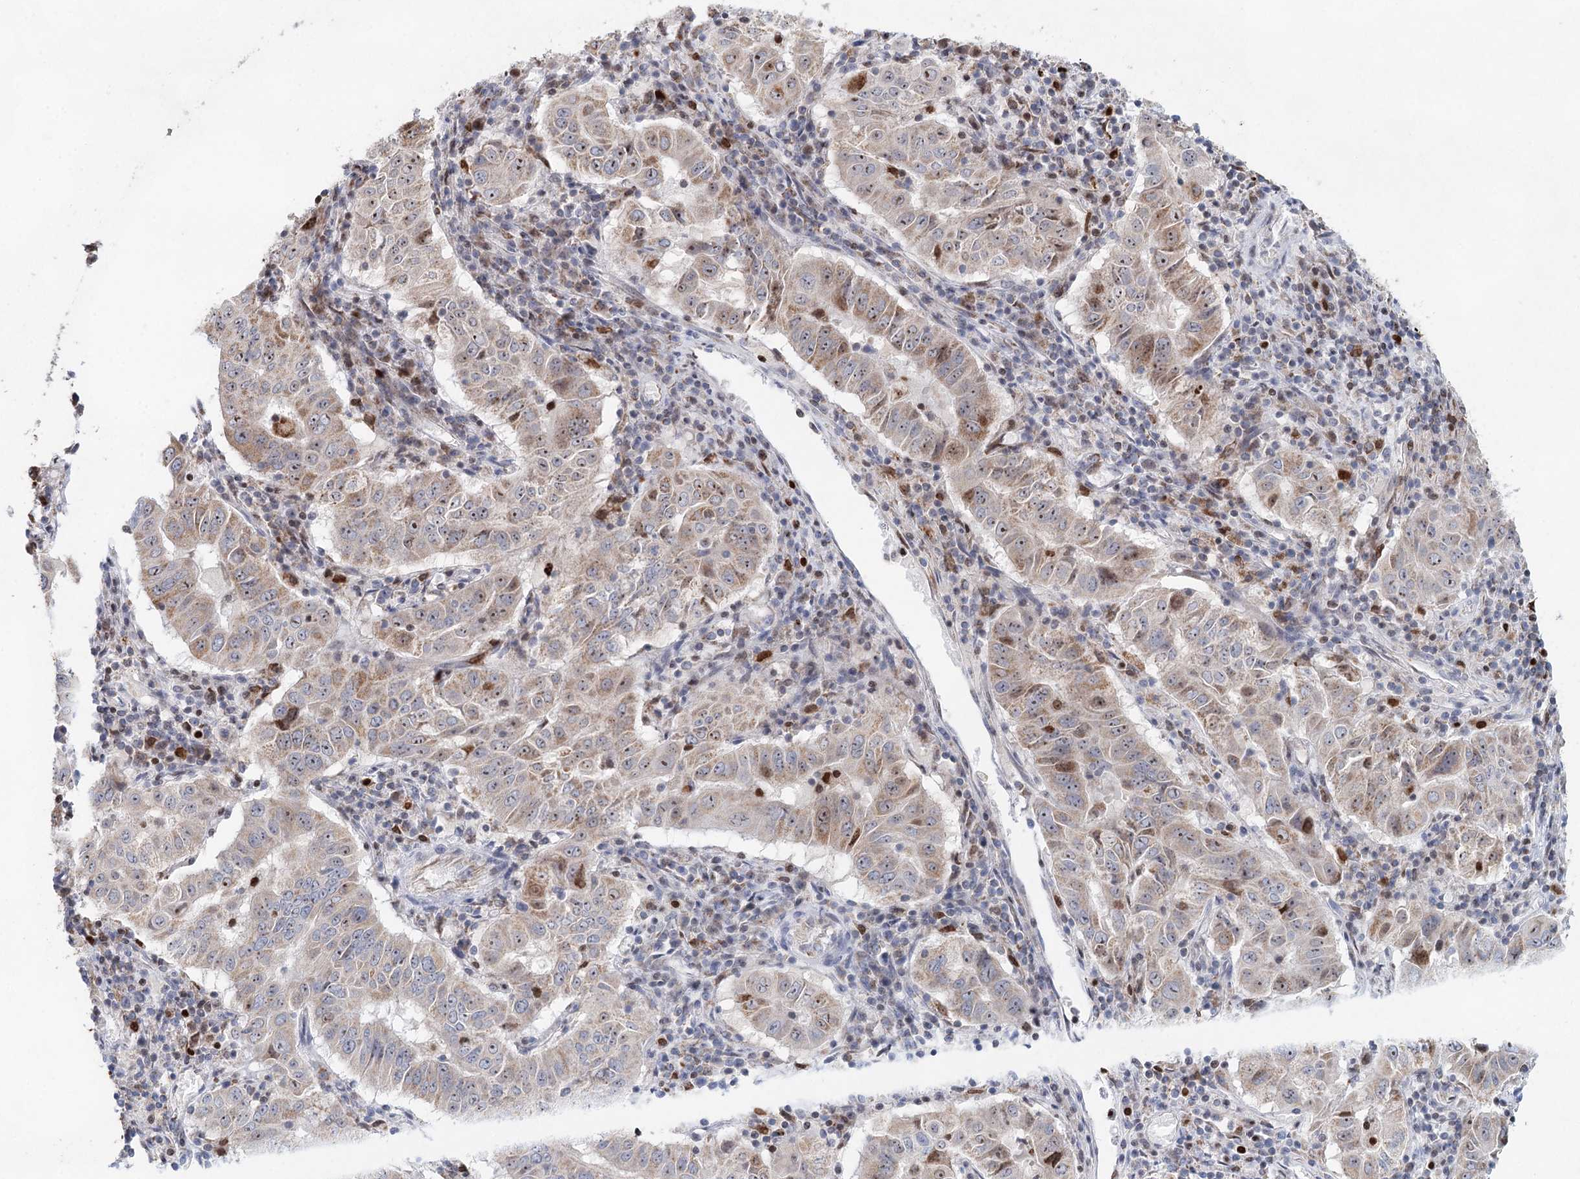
{"staining": {"intensity": "moderate", "quantity": "25%-75%", "location": "cytoplasmic/membranous,nuclear"}, "tissue": "pancreatic cancer", "cell_type": "Tumor cells", "image_type": "cancer", "snomed": [{"axis": "morphology", "description": "Adenocarcinoma, NOS"}, {"axis": "topography", "description": "Pancreas"}], "caption": "Human pancreatic adenocarcinoma stained for a protein (brown) exhibits moderate cytoplasmic/membranous and nuclear positive staining in about 25%-75% of tumor cells.", "gene": "XPO6", "patient": {"sex": "male", "age": 63}}